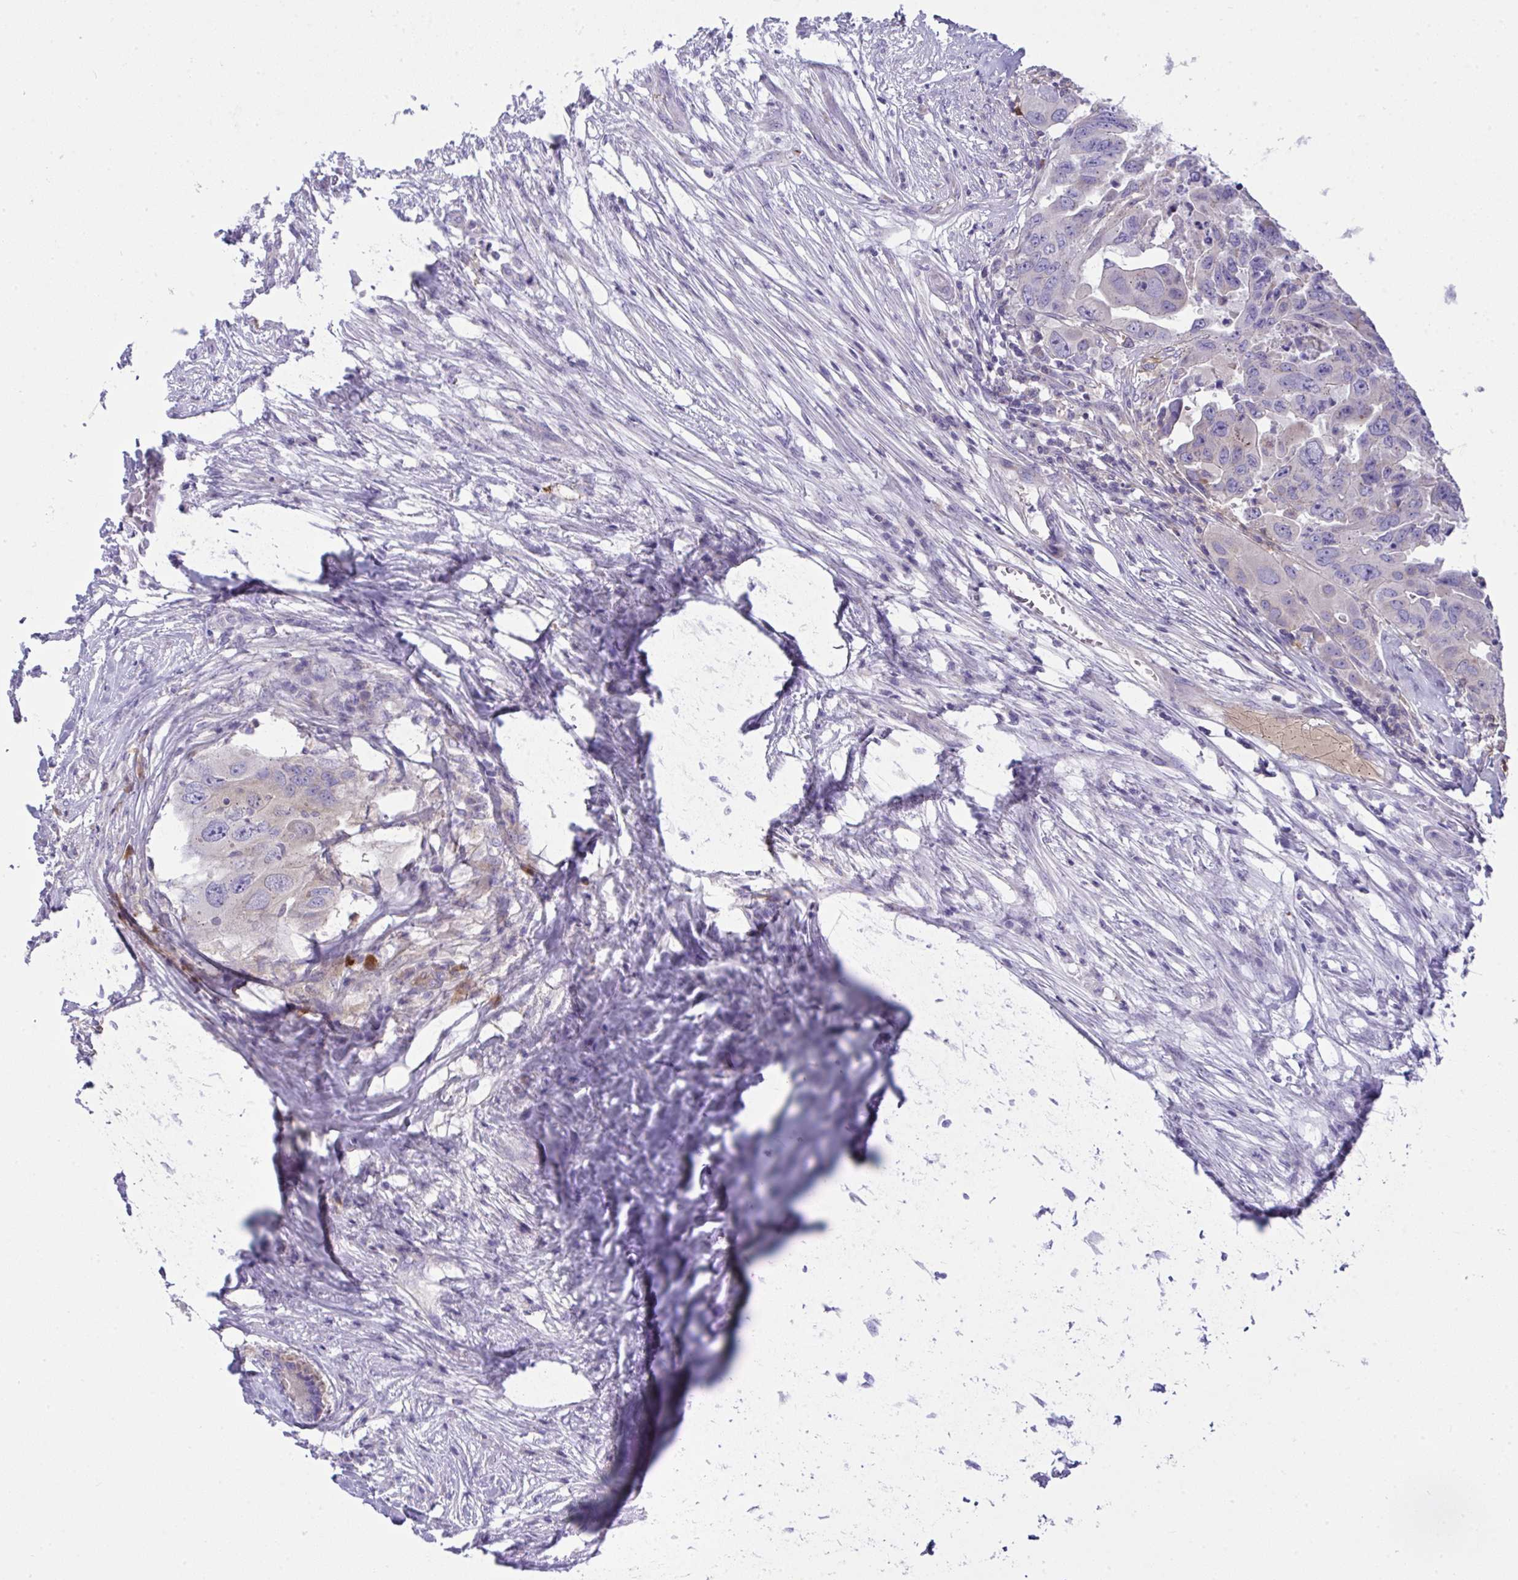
{"staining": {"intensity": "negative", "quantity": "none", "location": "none"}, "tissue": "colorectal cancer", "cell_type": "Tumor cells", "image_type": "cancer", "snomed": [{"axis": "morphology", "description": "Adenocarcinoma, NOS"}, {"axis": "topography", "description": "Colon"}], "caption": "The histopathology image exhibits no significant expression in tumor cells of colorectal cancer (adenocarcinoma).", "gene": "PLA2G12B", "patient": {"sex": "male", "age": 71}}